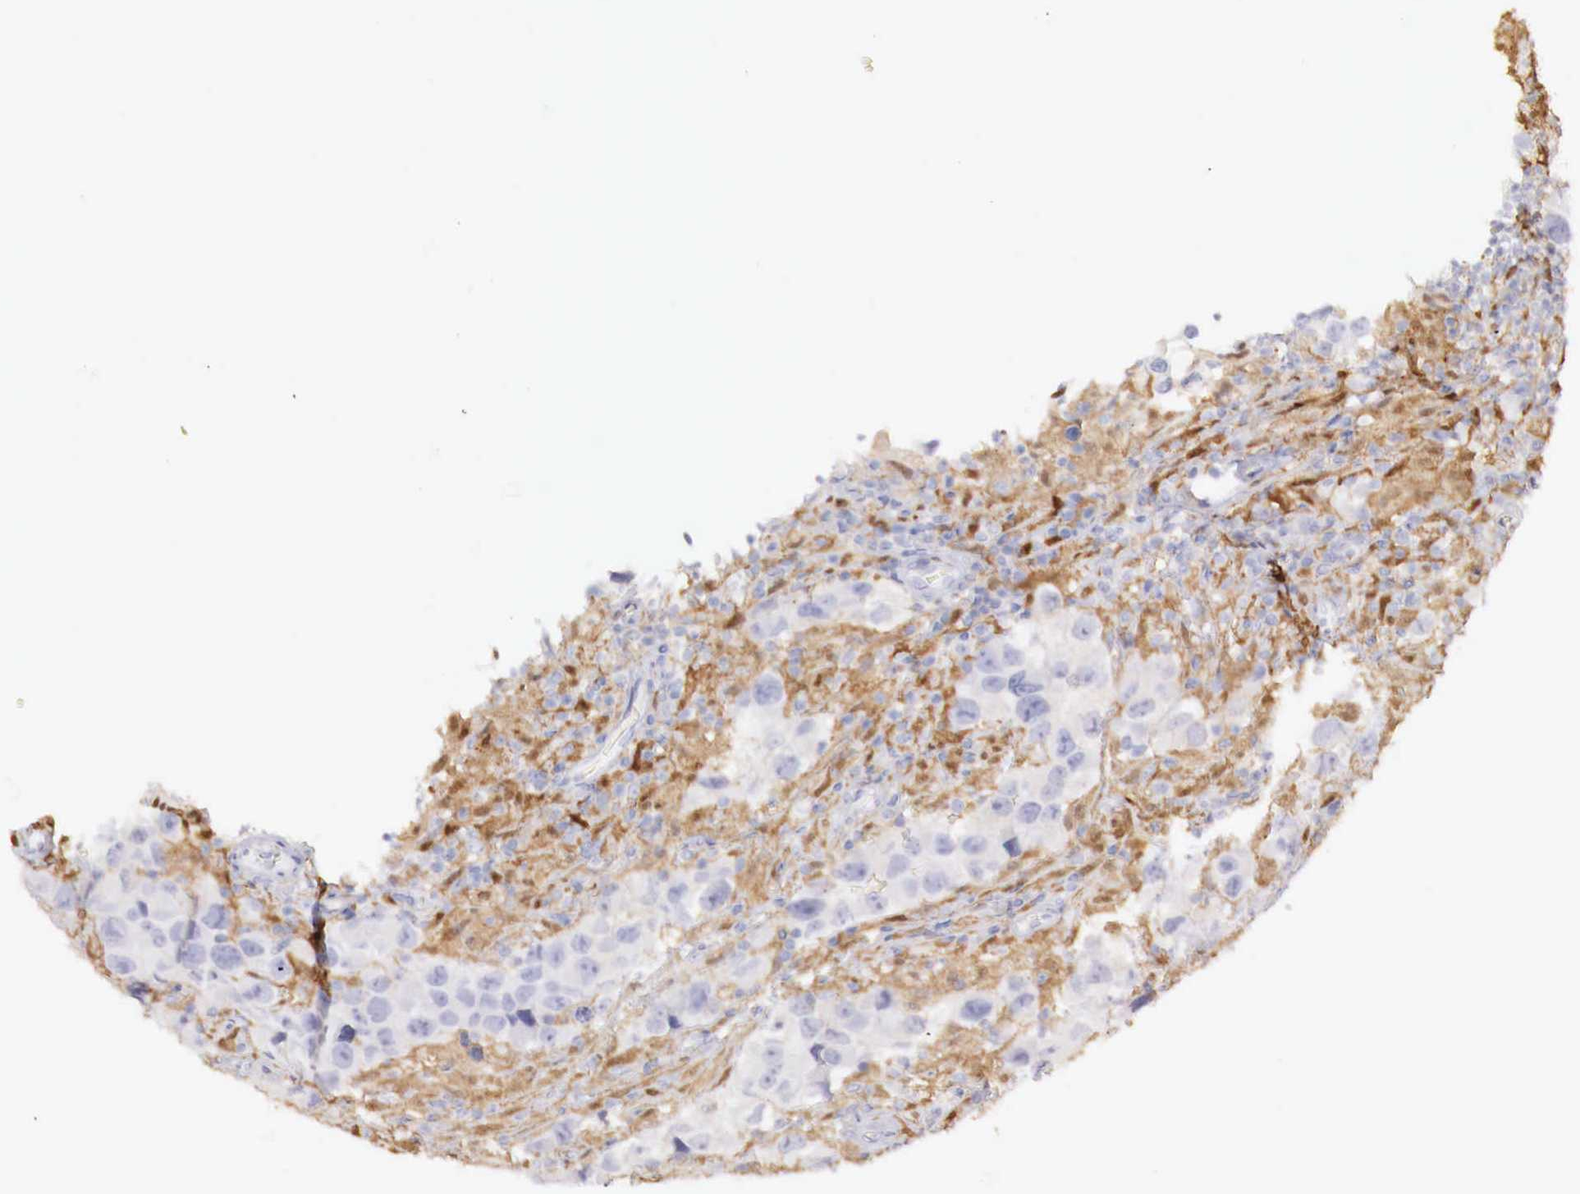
{"staining": {"intensity": "negative", "quantity": "none", "location": "none"}, "tissue": "testis cancer", "cell_type": "Tumor cells", "image_type": "cancer", "snomed": [{"axis": "morphology", "description": "Carcinoma, Embryonal, NOS"}, {"axis": "topography", "description": "Testis"}], "caption": "Protein analysis of embryonal carcinoma (testis) shows no significant staining in tumor cells.", "gene": "RENBP", "patient": {"sex": "male", "age": 21}}